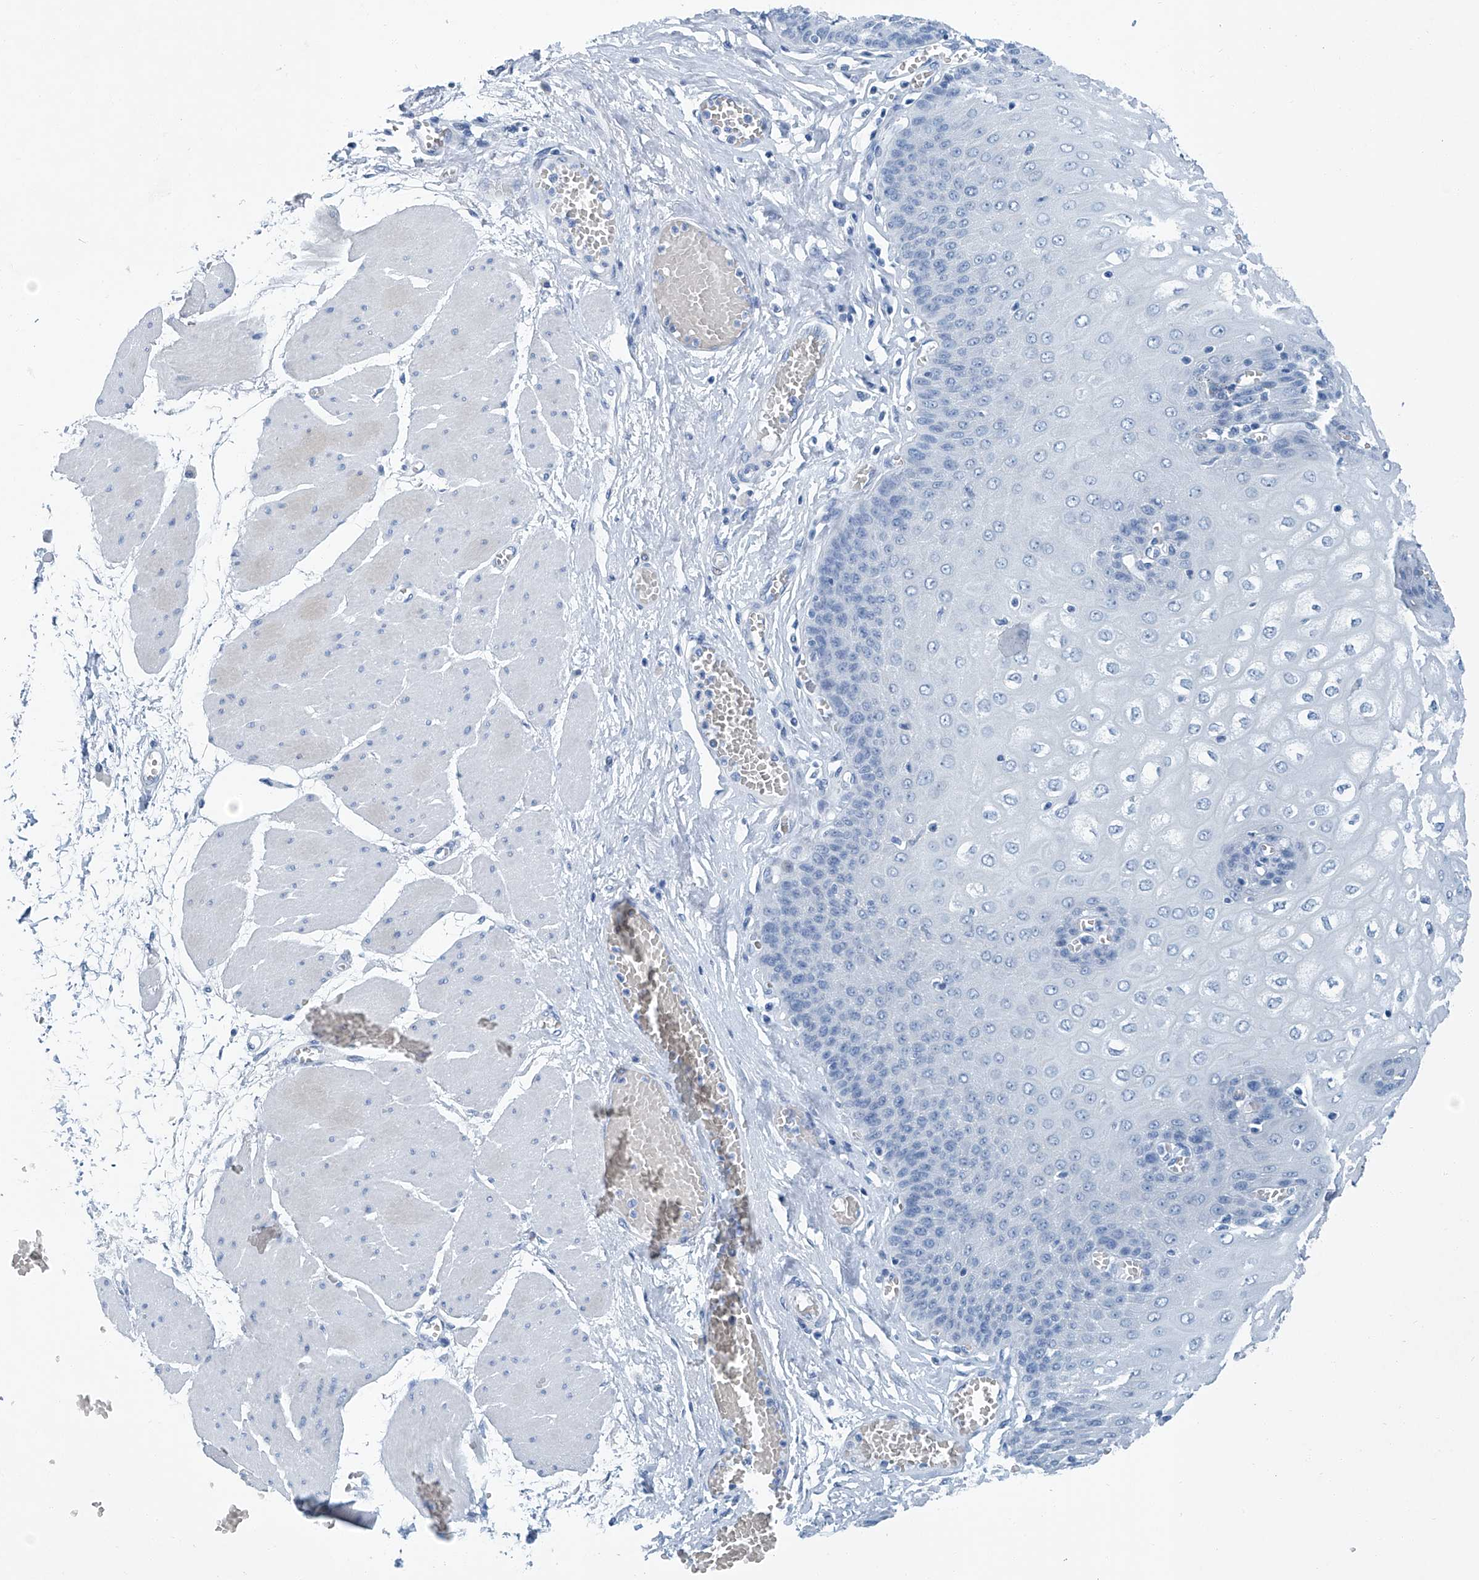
{"staining": {"intensity": "negative", "quantity": "none", "location": "none"}, "tissue": "esophagus", "cell_type": "Squamous epithelial cells", "image_type": "normal", "snomed": [{"axis": "morphology", "description": "Normal tissue, NOS"}, {"axis": "topography", "description": "Esophagus"}], "caption": "Squamous epithelial cells show no significant staining in normal esophagus.", "gene": "CYP2A7", "patient": {"sex": "male", "age": 60}}